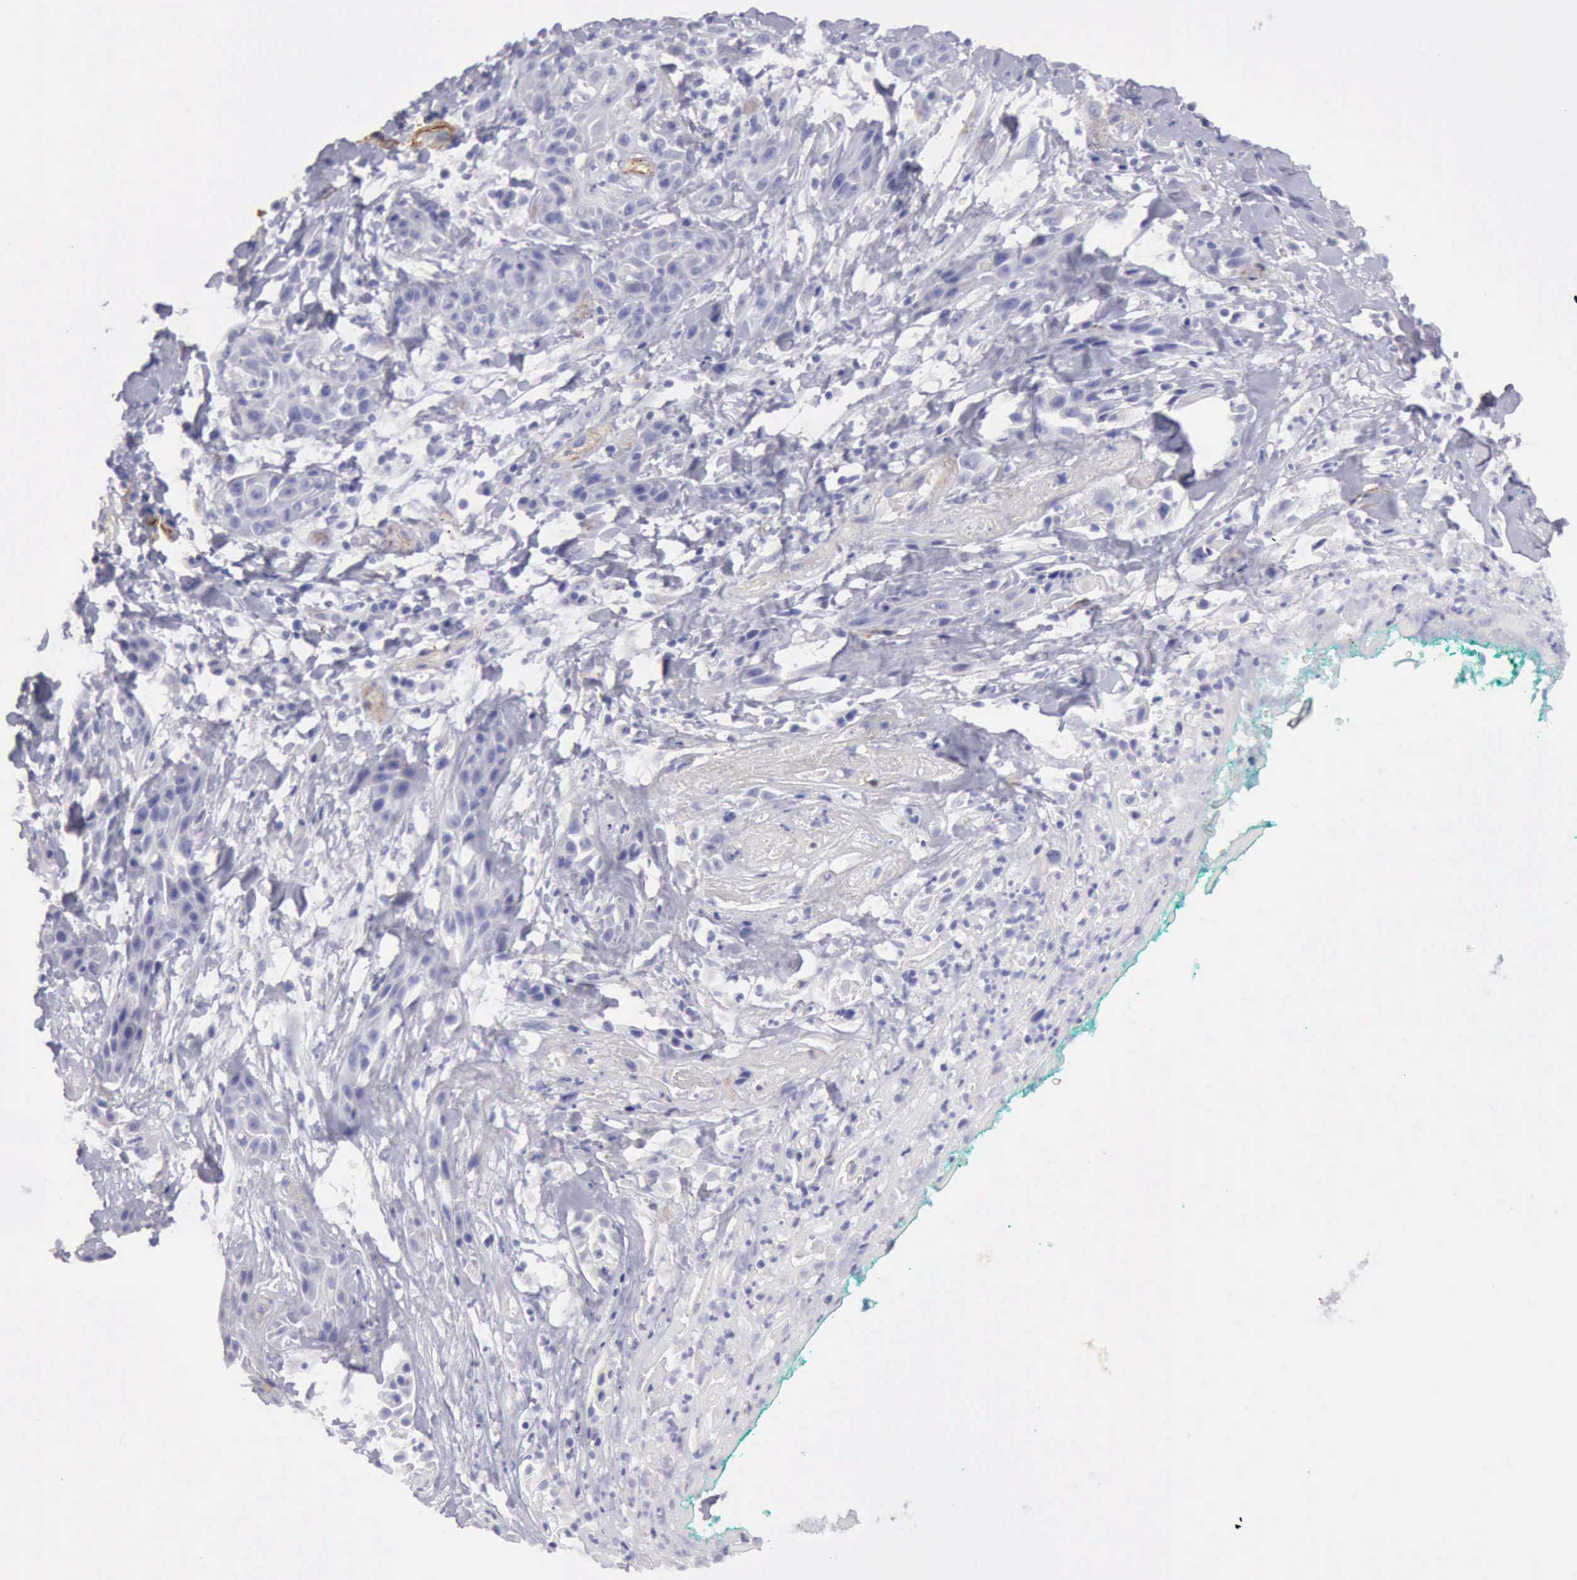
{"staining": {"intensity": "negative", "quantity": "none", "location": "none"}, "tissue": "skin cancer", "cell_type": "Tumor cells", "image_type": "cancer", "snomed": [{"axis": "morphology", "description": "Squamous cell carcinoma, NOS"}, {"axis": "topography", "description": "Skin"}, {"axis": "topography", "description": "Anal"}], "caption": "An image of human skin cancer (squamous cell carcinoma) is negative for staining in tumor cells. The staining is performed using DAB brown chromogen with nuclei counter-stained in using hematoxylin.", "gene": "AOC3", "patient": {"sex": "male", "age": 64}}